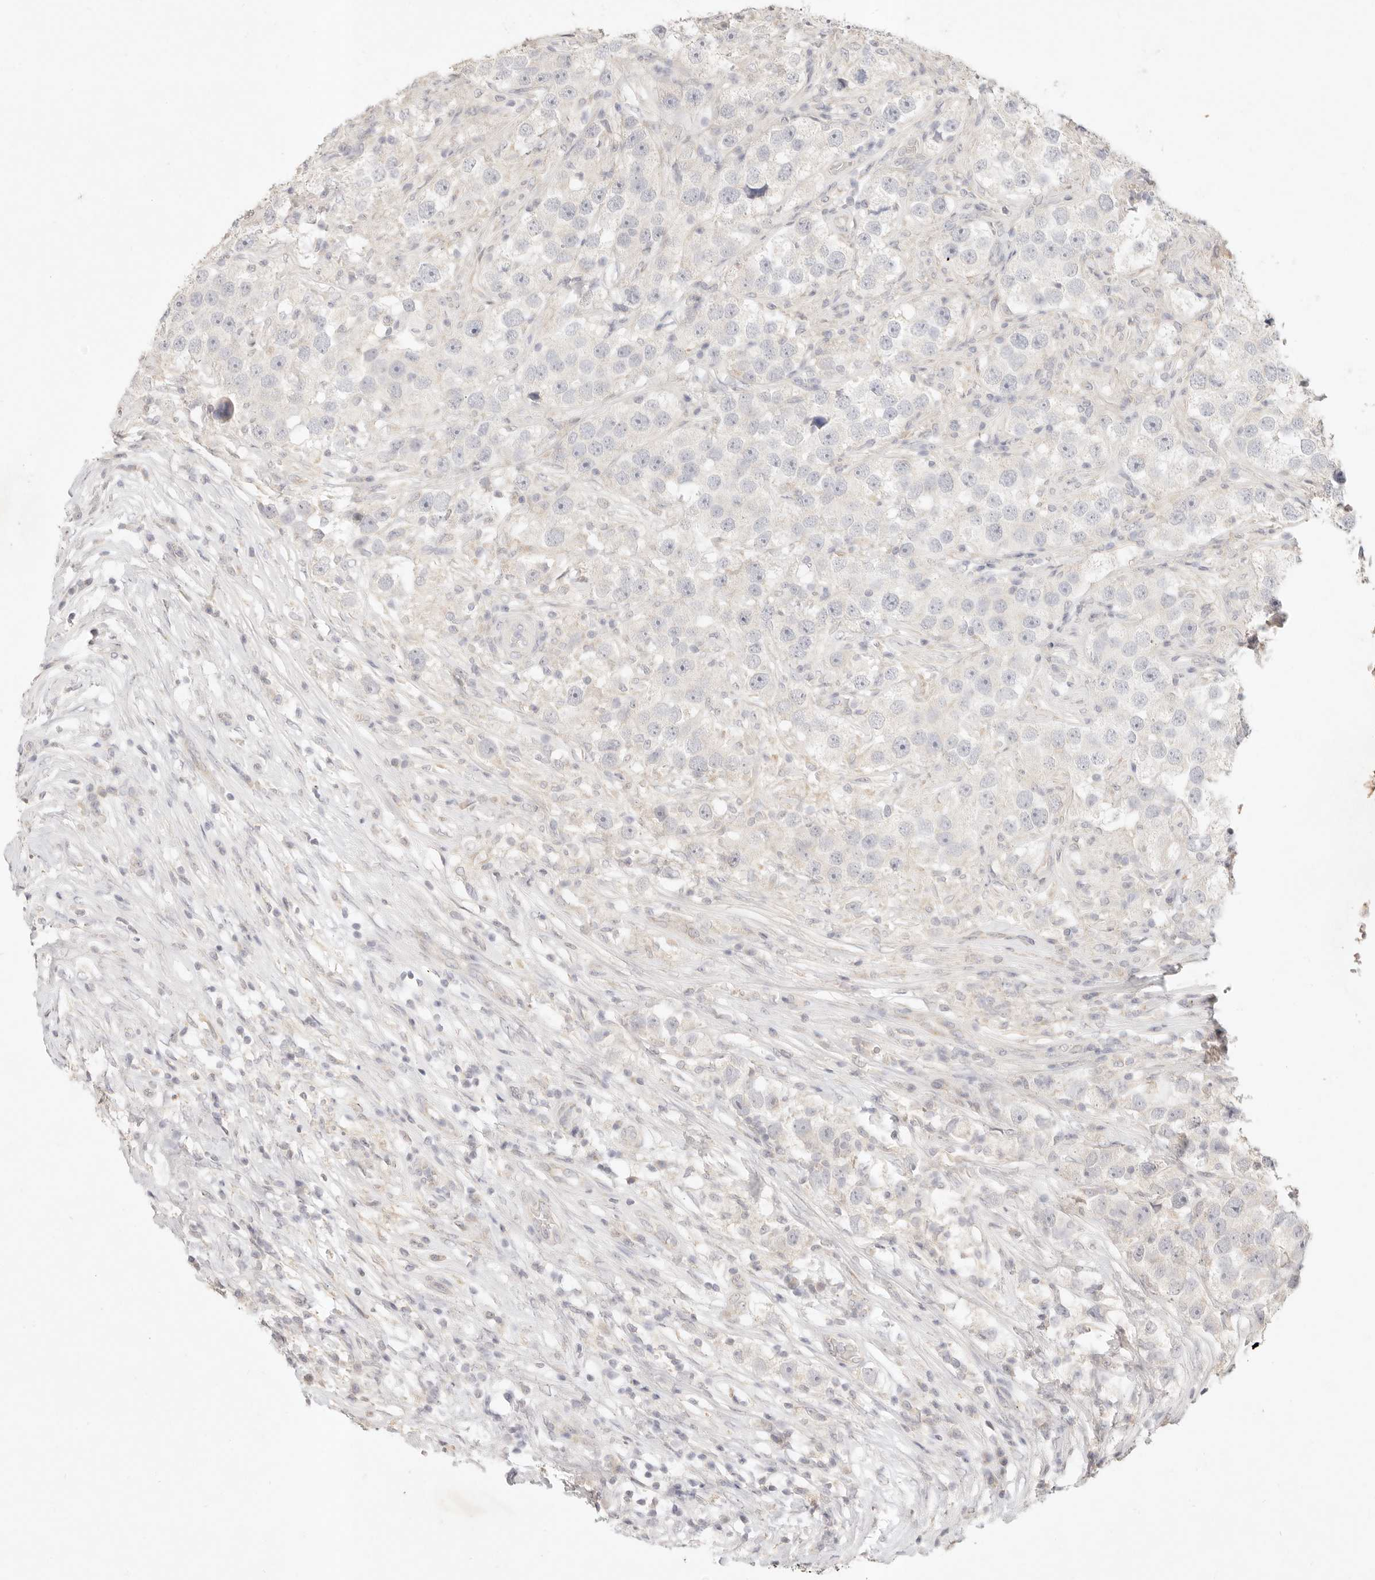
{"staining": {"intensity": "negative", "quantity": "none", "location": "none"}, "tissue": "testis cancer", "cell_type": "Tumor cells", "image_type": "cancer", "snomed": [{"axis": "morphology", "description": "Seminoma, NOS"}, {"axis": "topography", "description": "Testis"}], "caption": "This is an immunohistochemistry (IHC) histopathology image of testis seminoma. There is no staining in tumor cells.", "gene": "GPR156", "patient": {"sex": "male", "age": 49}}